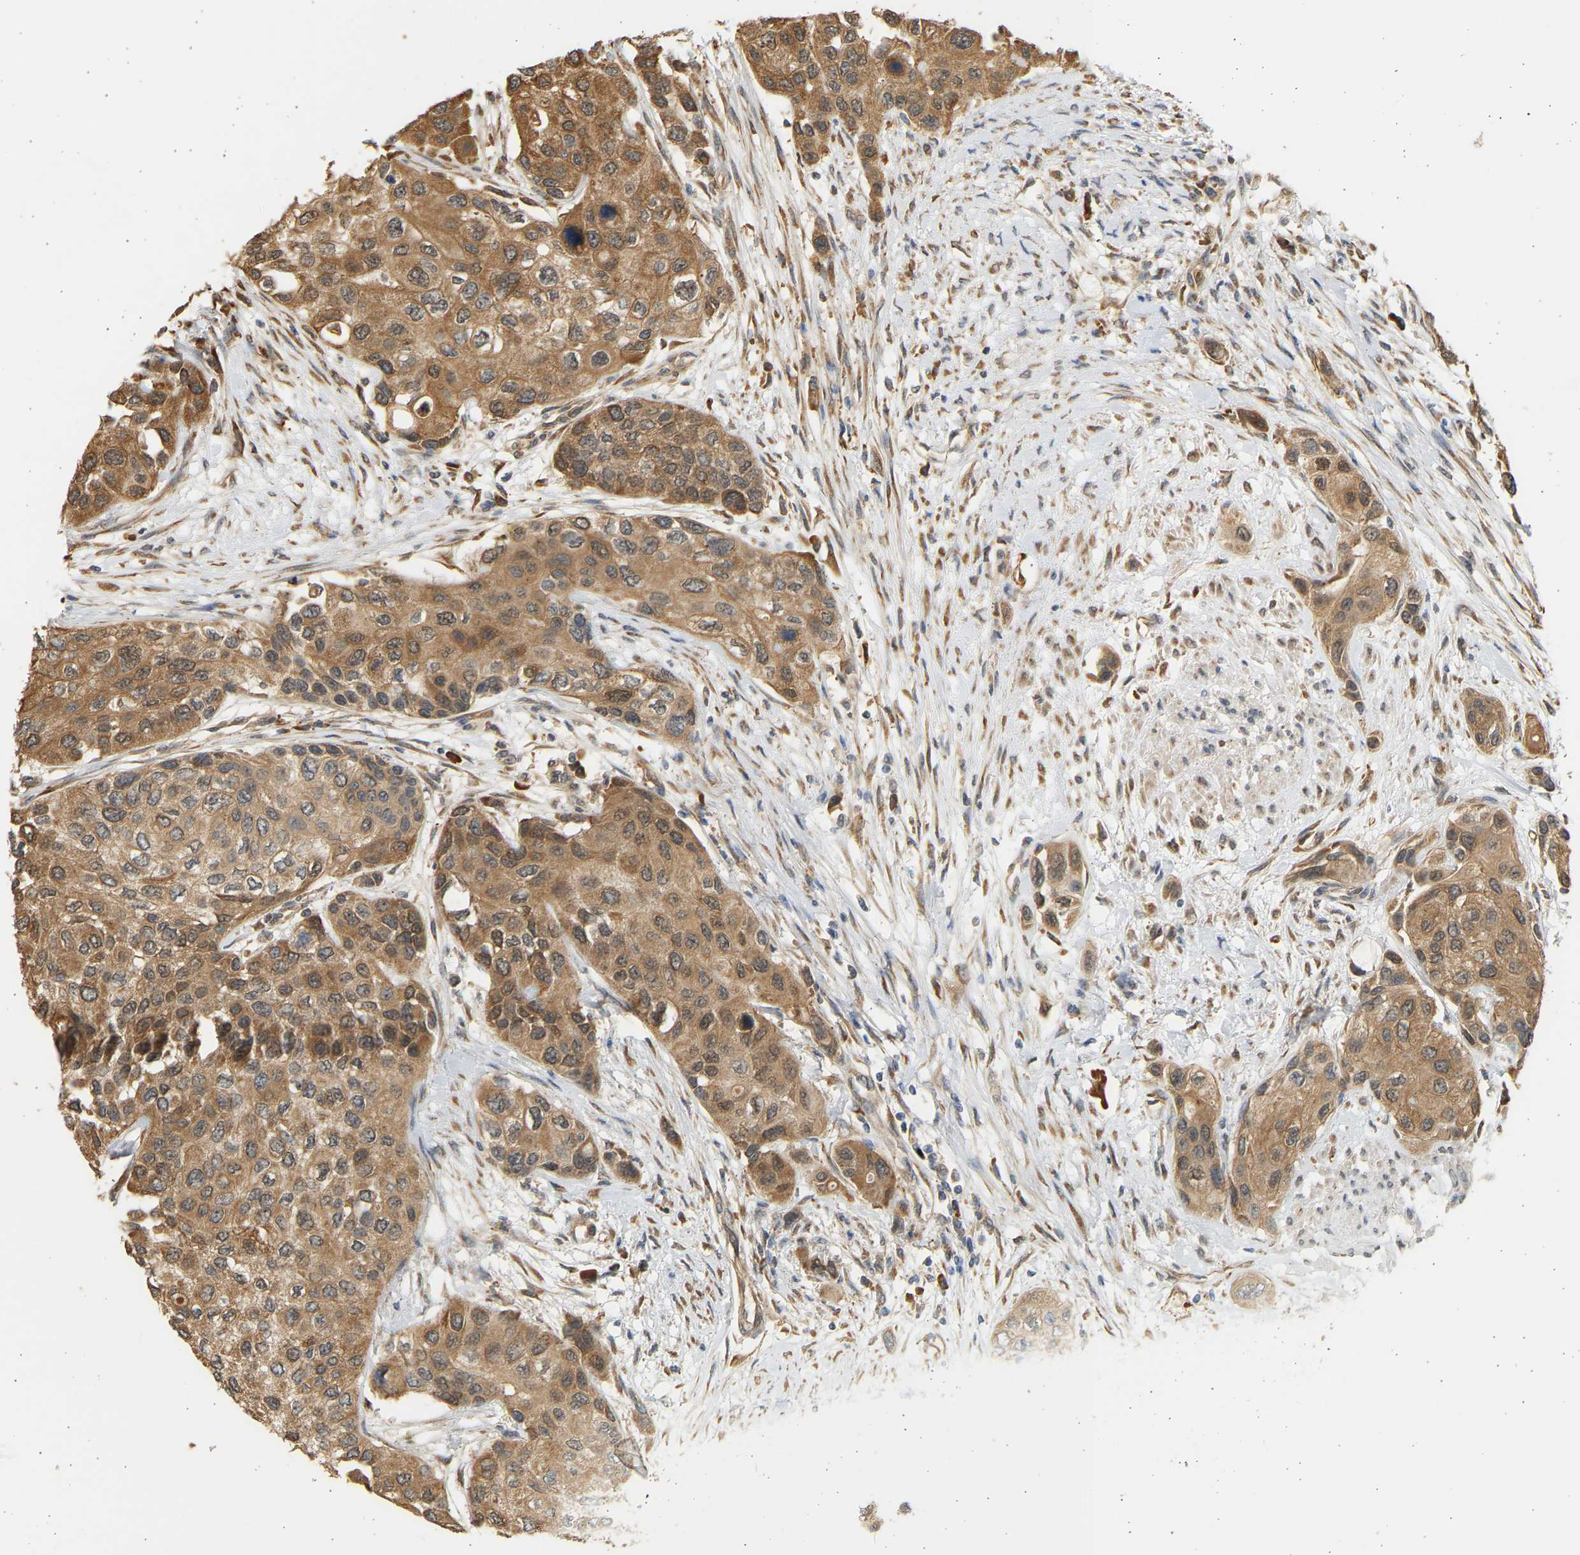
{"staining": {"intensity": "moderate", "quantity": ">75%", "location": "cytoplasmic/membranous"}, "tissue": "urothelial cancer", "cell_type": "Tumor cells", "image_type": "cancer", "snomed": [{"axis": "morphology", "description": "Urothelial carcinoma, High grade"}, {"axis": "topography", "description": "Urinary bladder"}], "caption": "Immunohistochemical staining of human urothelial cancer reveals moderate cytoplasmic/membranous protein expression in approximately >75% of tumor cells.", "gene": "B4GALT6", "patient": {"sex": "female", "age": 56}}